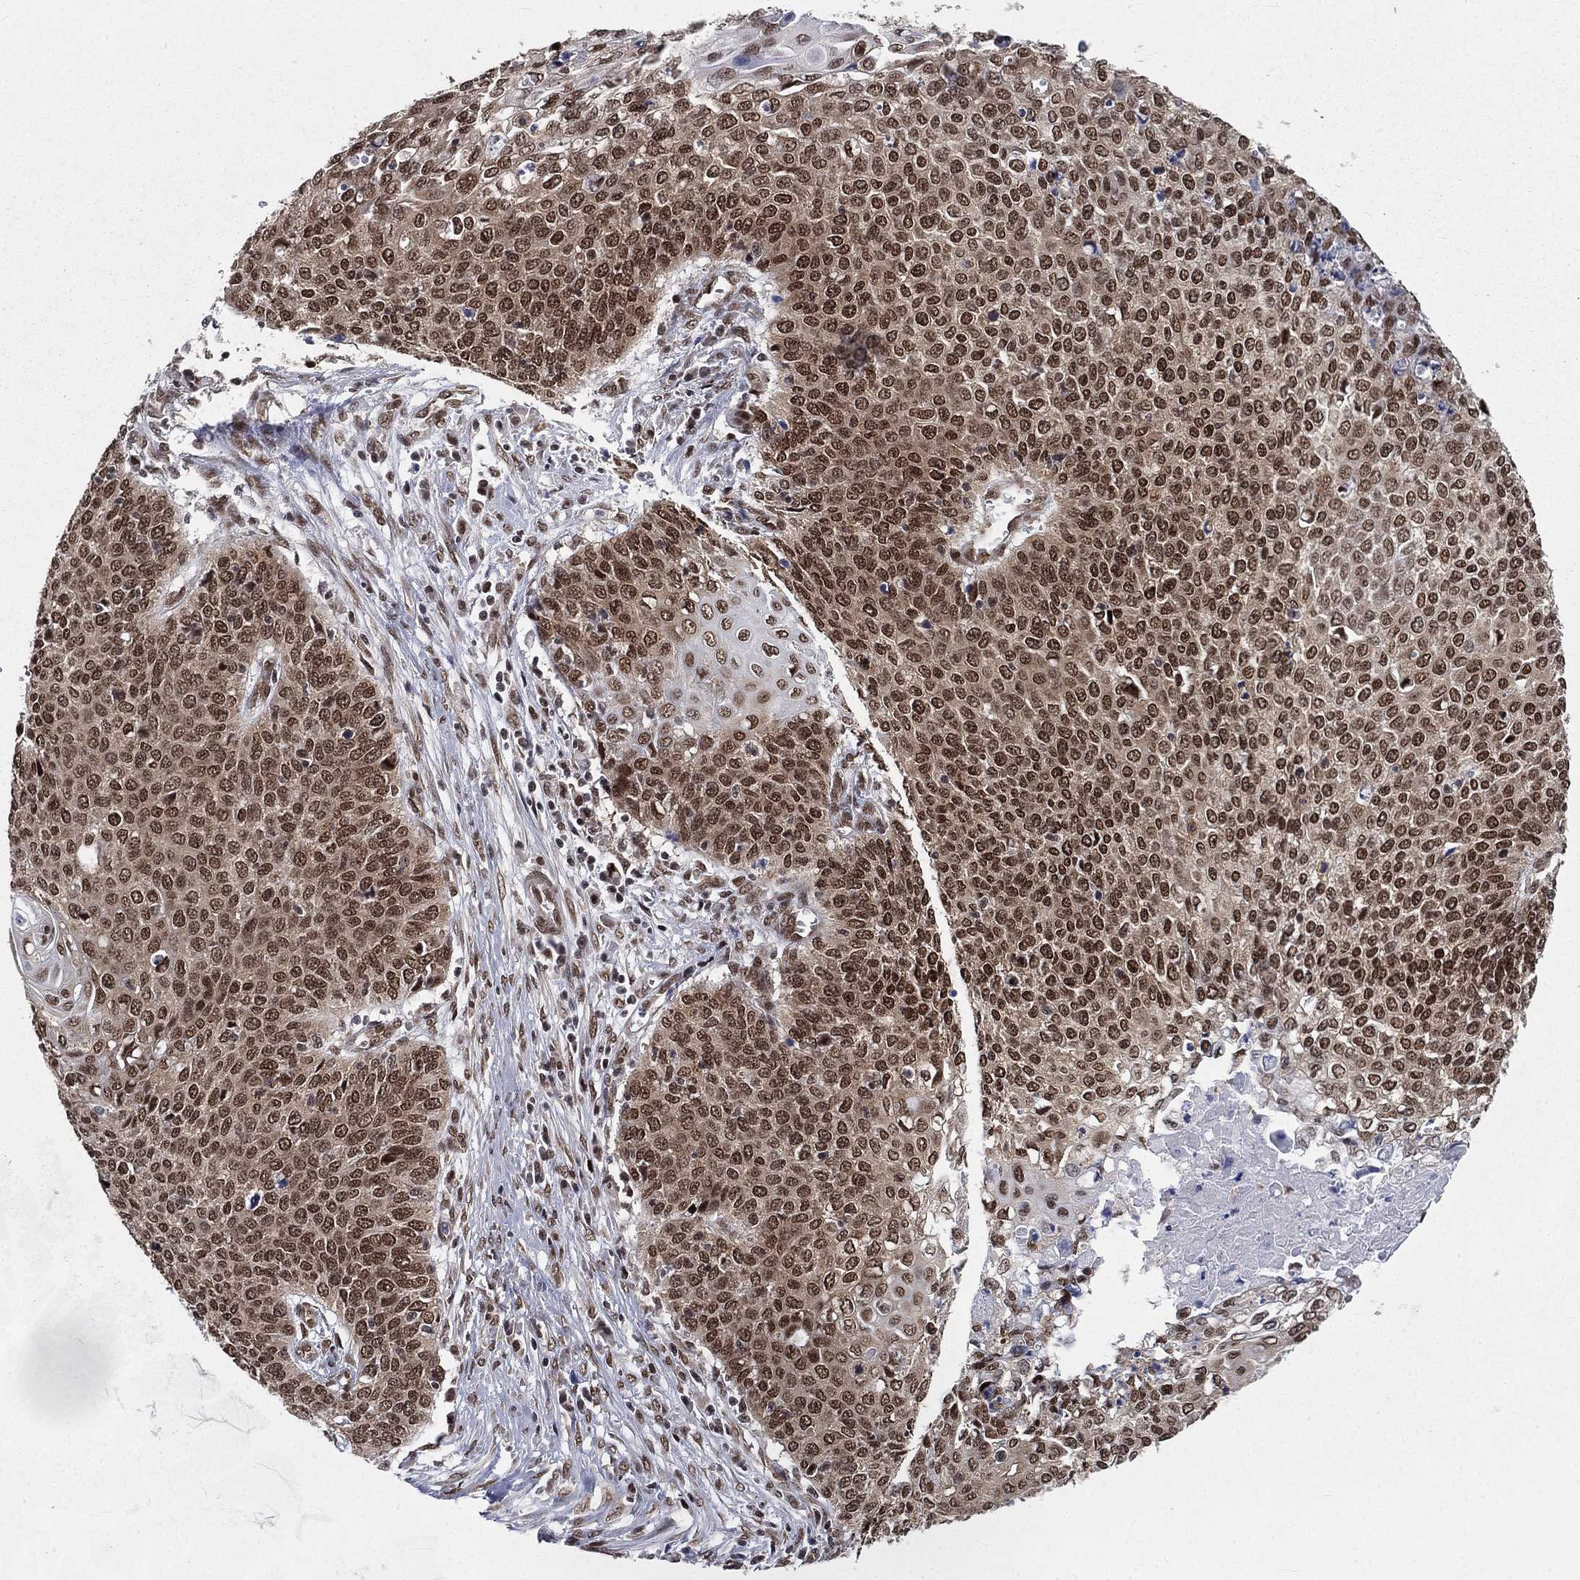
{"staining": {"intensity": "strong", "quantity": "25%-75%", "location": "nuclear"}, "tissue": "cervical cancer", "cell_type": "Tumor cells", "image_type": "cancer", "snomed": [{"axis": "morphology", "description": "Squamous cell carcinoma, NOS"}, {"axis": "topography", "description": "Cervix"}], "caption": "High-magnification brightfield microscopy of cervical squamous cell carcinoma stained with DAB (brown) and counterstained with hematoxylin (blue). tumor cells exhibit strong nuclear expression is seen in approximately25%-75% of cells.", "gene": "FUBP3", "patient": {"sex": "female", "age": 39}}